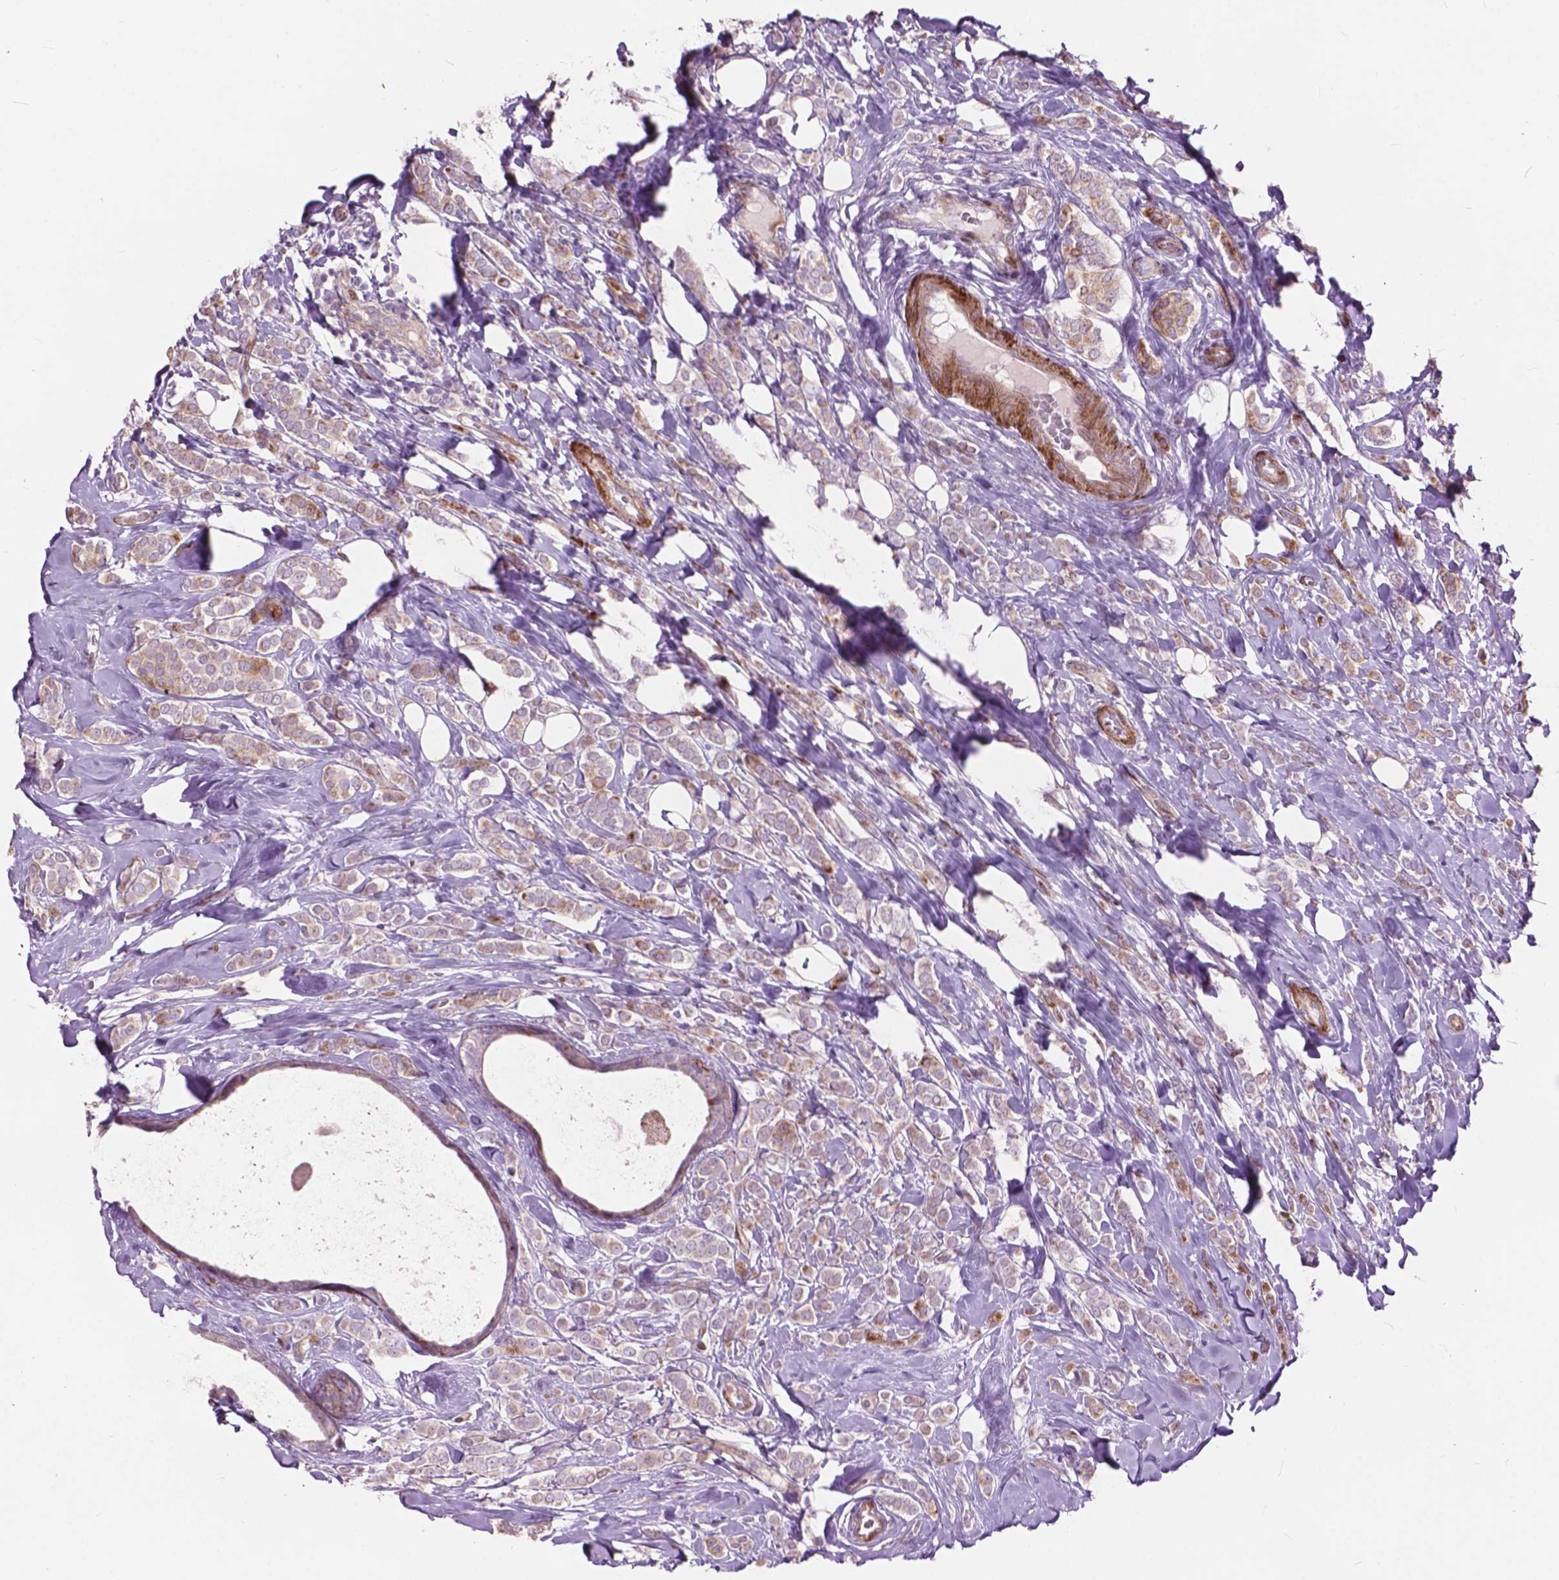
{"staining": {"intensity": "weak", "quantity": "<25%", "location": "cytoplasmic/membranous"}, "tissue": "breast cancer", "cell_type": "Tumor cells", "image_type": "cancer", "snomed": [{"axis": "morphology", "description": "Lobular carcinoma"}, {"axis": "topography", "description": "Breast"}], "caption": "A micrograph of human lobular carcinoma (breast) is negative for staining in tumor cells. (DAB immunohistochemistry (IHC) visualized using brightfield microscopy, high magnification).", "gene": "MORN1", "patient": {"sex": "female", "age": 49}}